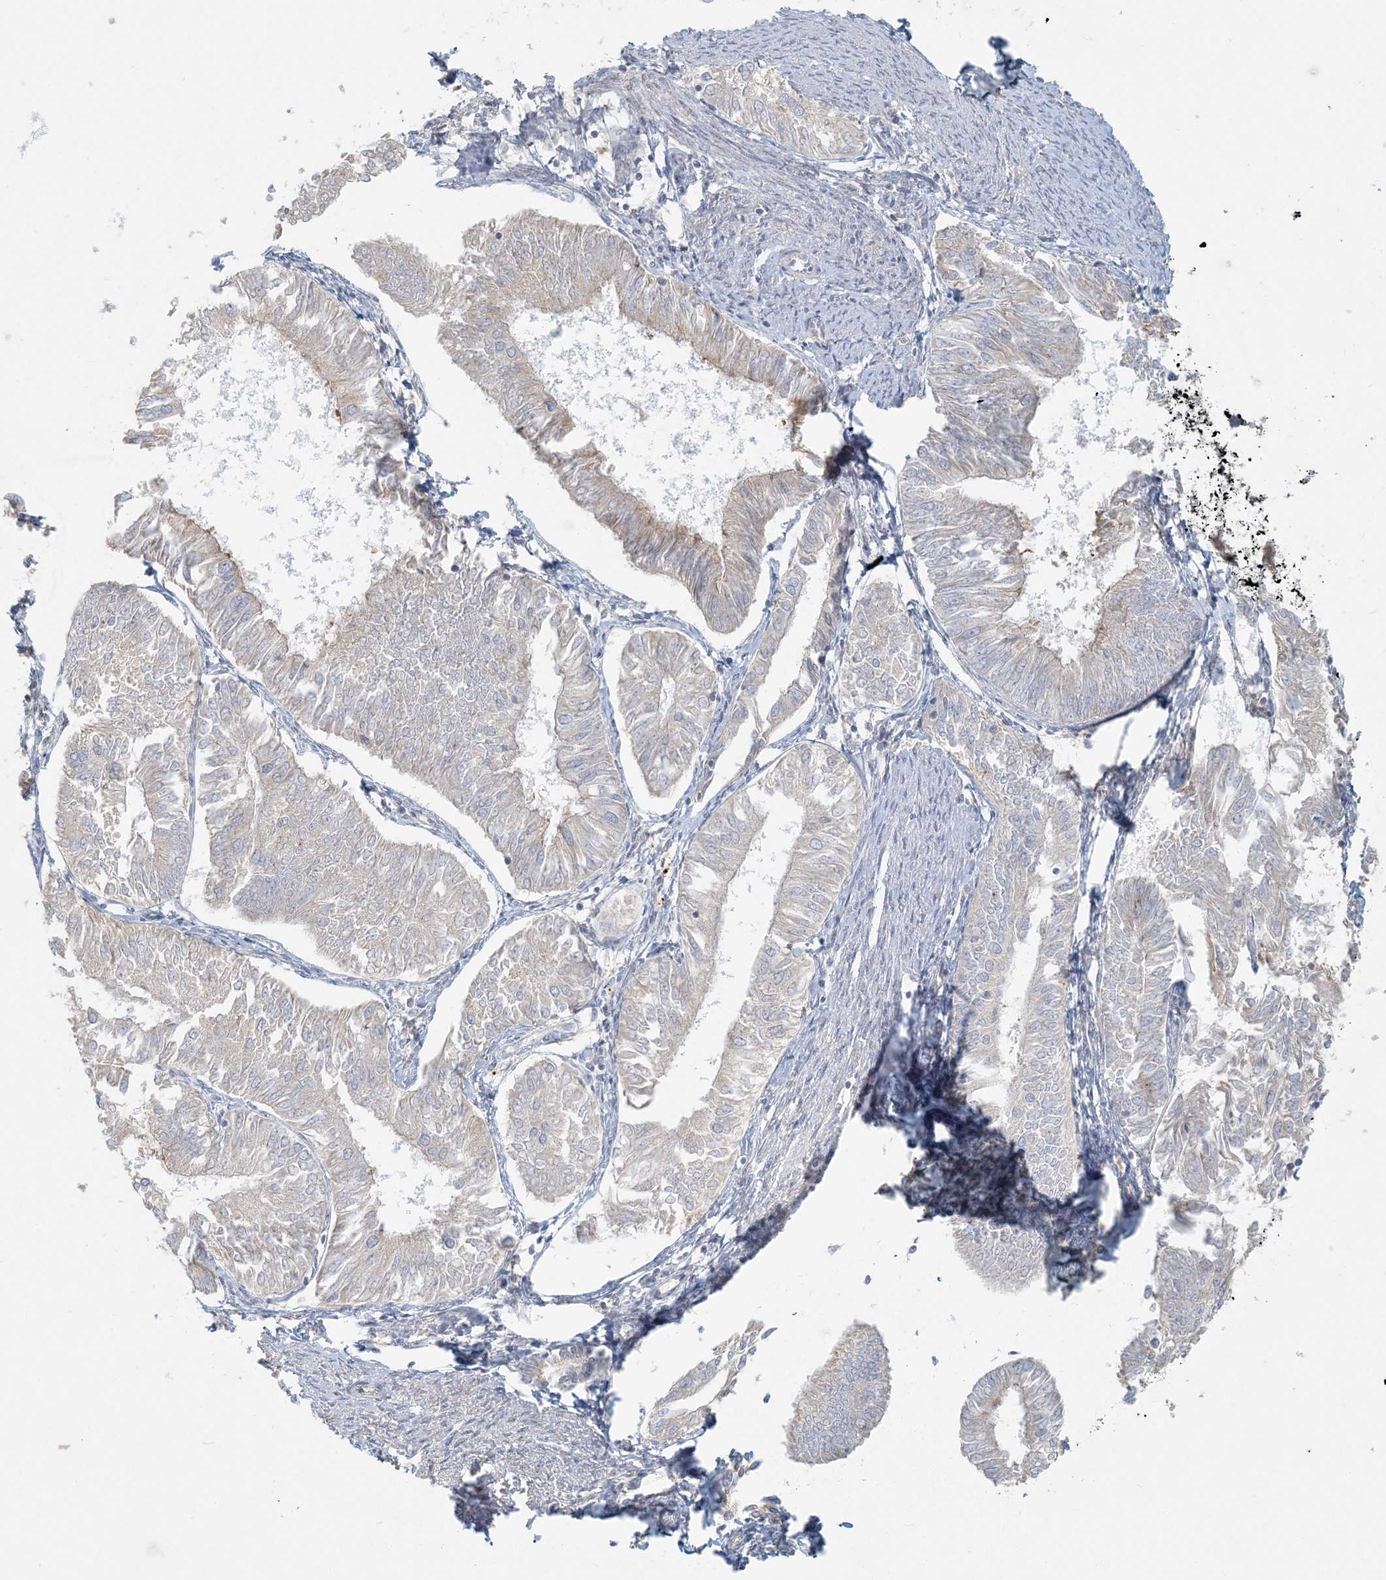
{"staining": {"intensity": "negative", "quantity": "none", "location": "none"}, "tissue": "endometrial cancer", "cell_type": "Tumor cells", "image_type": "cancer", "snomed": [{"axis": "morphology", "description": "Adenocarcinoma, NOS"}, {"axis": "topography", "description": "Endometrium"}], "caption": "An image of human endometrial adenocarcinoma is negative for staining in tumor cells.", "gene": "HACL1", "patient": {"sex": "female", "age": 58}}